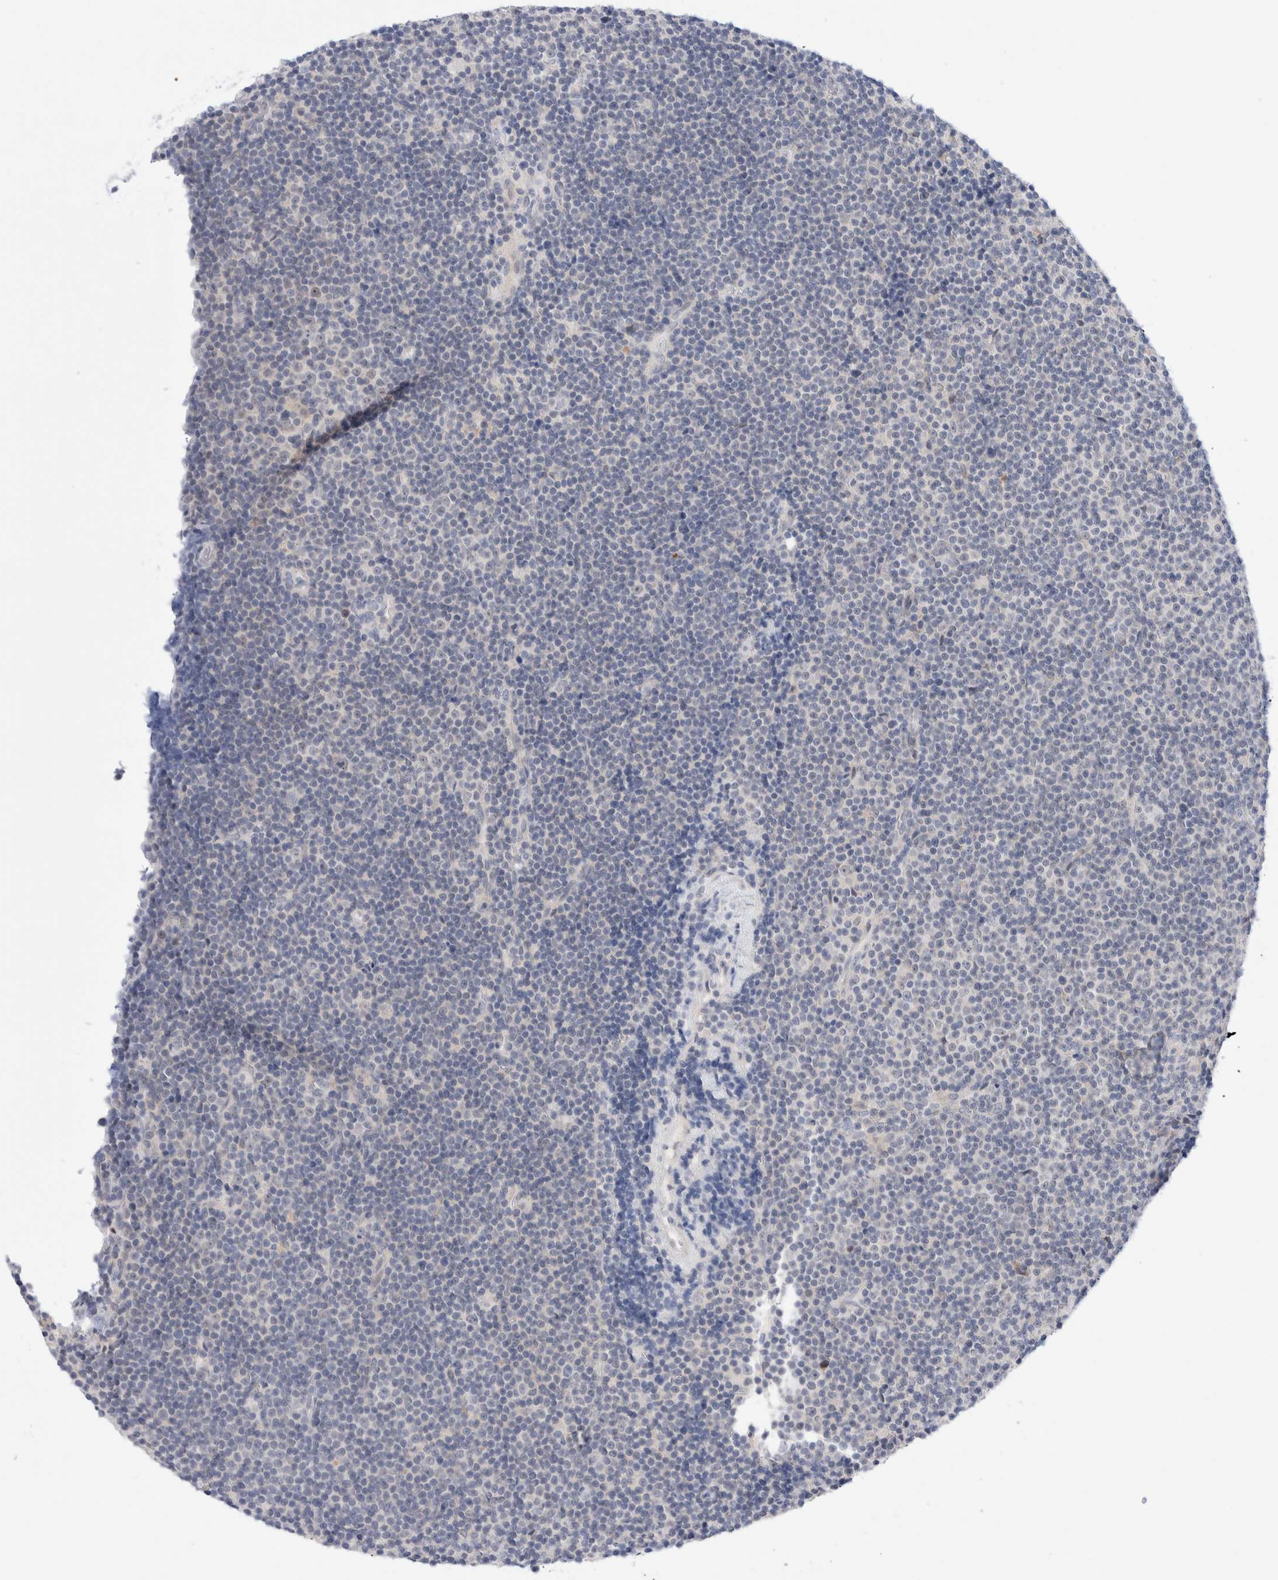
{"staining": {"intensity": "negative", "quantity": "none", "location": "none"}, "tissue": "lymphoma", "cell_type": "Tumor cells", "image_type": "cancer", "snomed": [{"axis": "morphology", "description": "Malignant lymphoma, non-Hodgkin's type, Low grade"}, {"axis": "topography", "description": "Lymph node"}], "caption": "Histopathology image shows no protein positivity in tumor cells of lymphoma tissue.", "gene": "DNAJB6", "patient": {"sex": "female", "age": 67}}